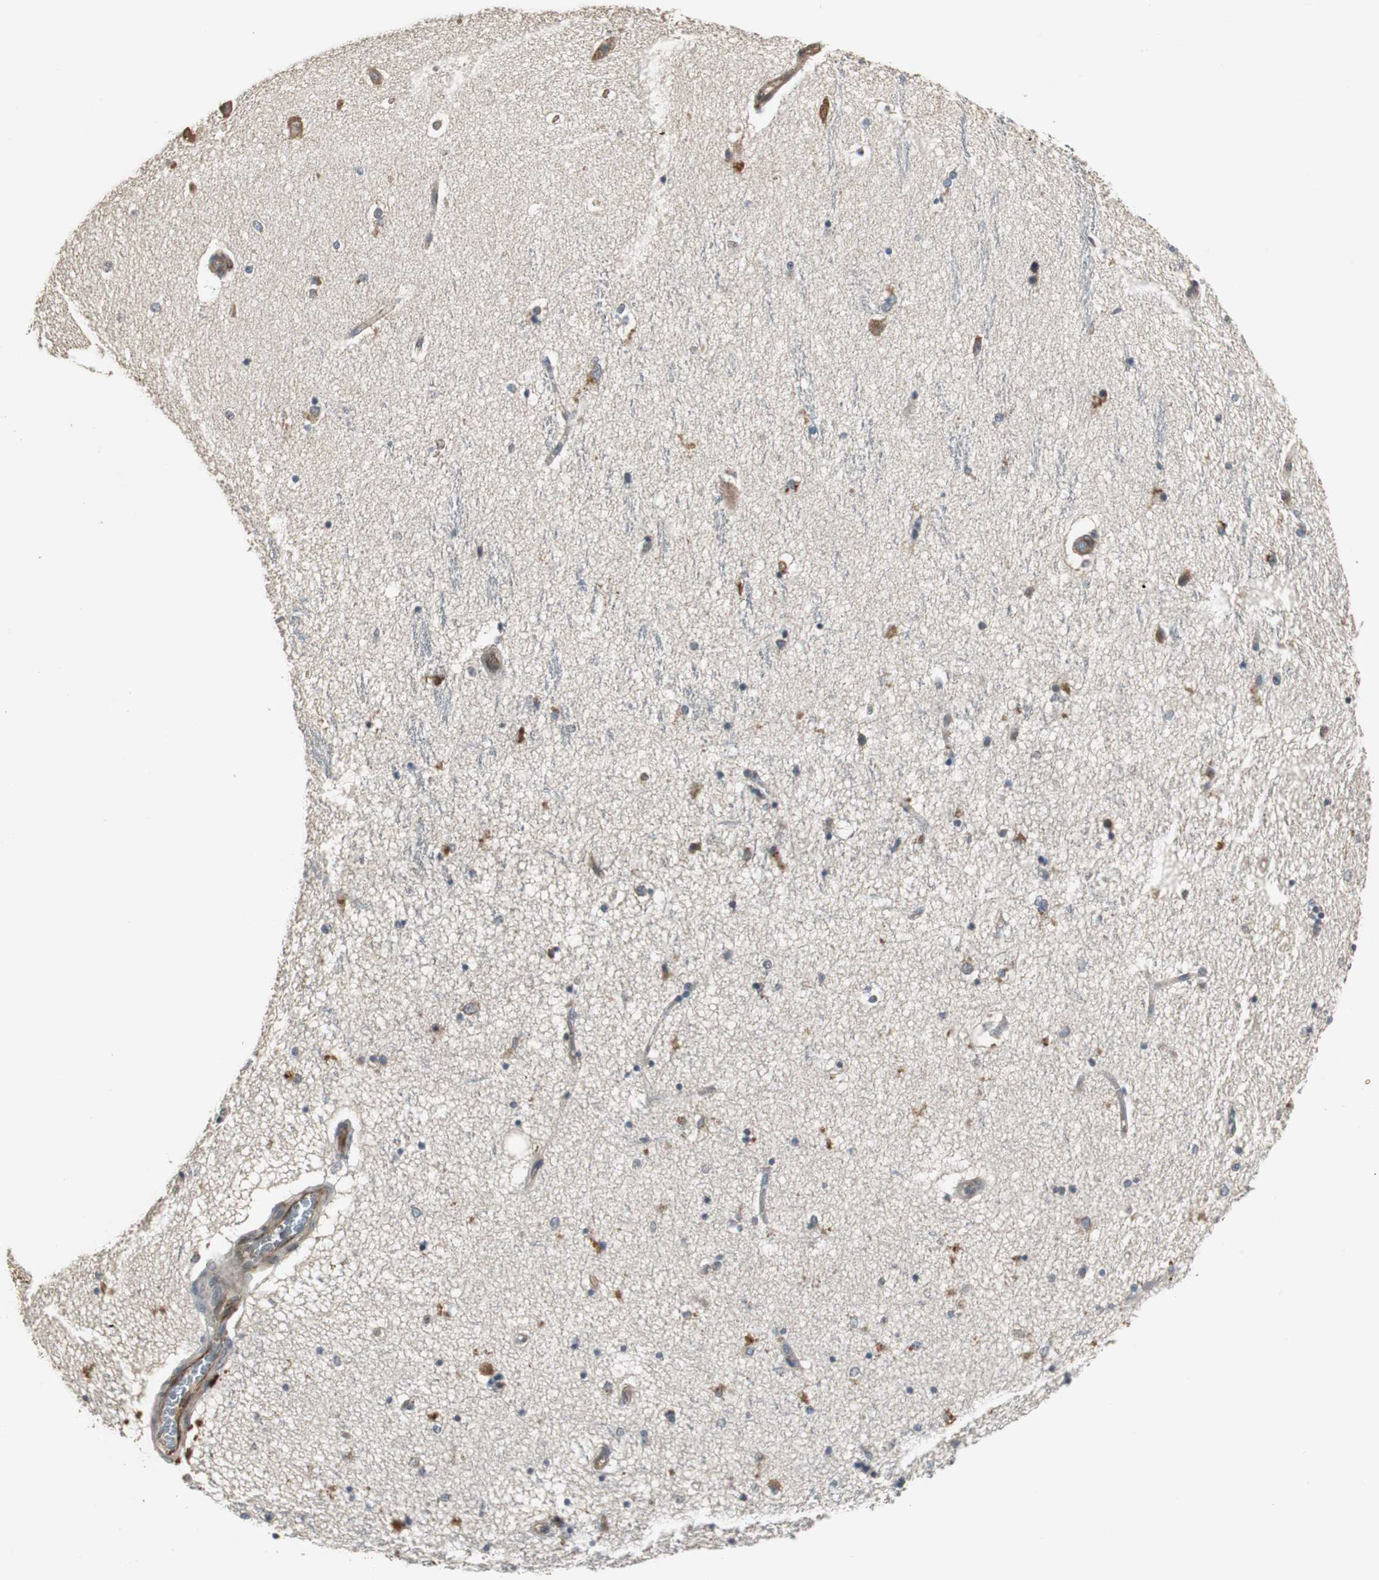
{"staining": {"intensity": "moderate", "quantity": "25%-75%", "location": "cytoplasmic/membranous"}, "tissue": "hippocampus", "cell_type": "Glial cells", "image_type": "normal", "snomed": [{"axis": "morphology", "description": "Normal tissue, NOS"}, {"axis": "topography", "description": "Hippocampus"}], "caption": "Glial cells reveal medium levels of moderate cytoplasmic/membranous positivity in about 25%-75% of cells in benign human hippocampus.", "gene": "JTB", "patient": {"sex": "female", "age": 54}}